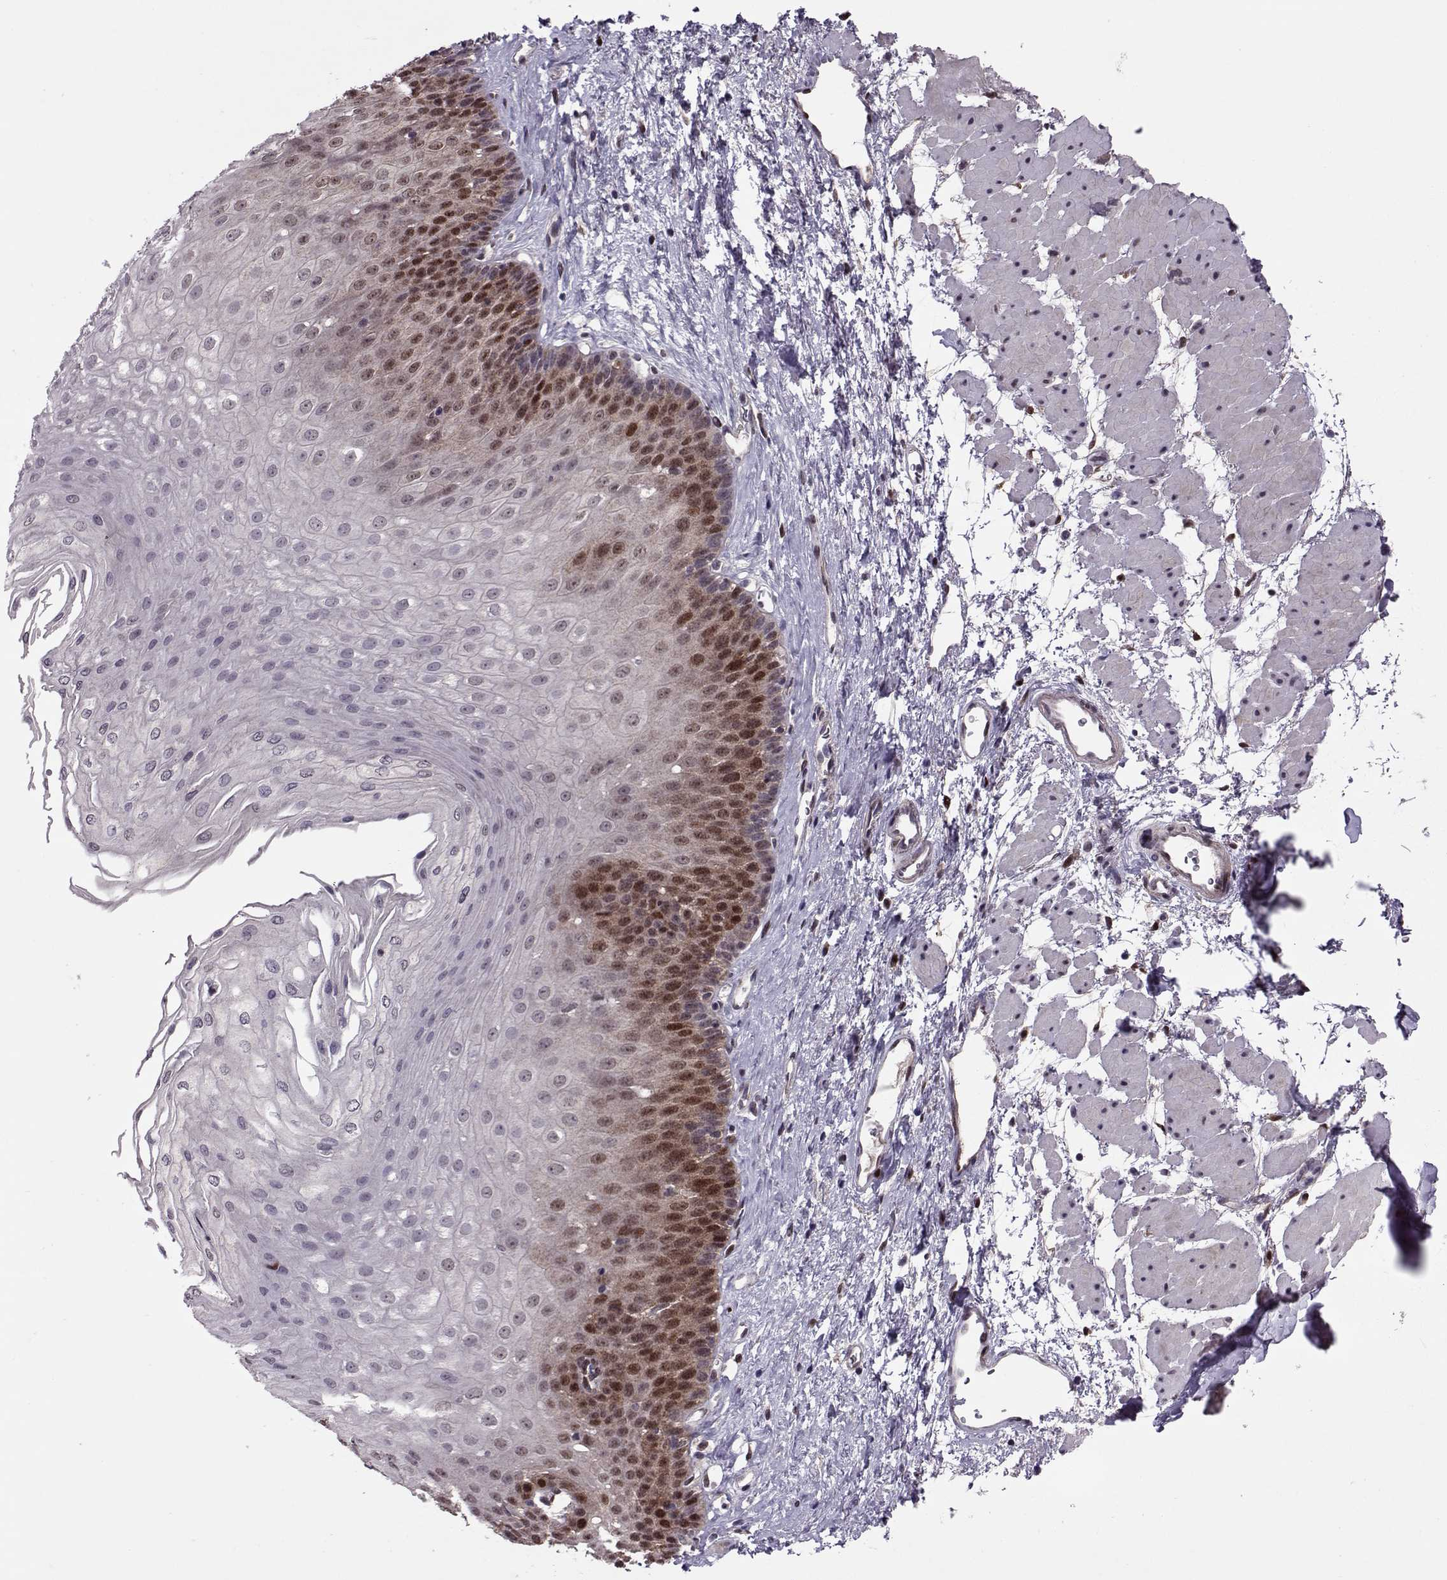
{"staining": {"intensity": "moderate", "quantity": "<25%", "location": "nuclear"}, "tissue": "esophagus", "cell_type": "Squamous epithelial cells", "image_type": "normal", "snomed": [{"axis": "morphology", "description": "Normal tissue, NOS"}, {"axis": "topography", "description": "Esophagus"}], "caption": "About <25% of squamous epithelial cells in normal human esophagus display moderate nuclear protein expression as visualized by brown immunohistochemical staining.", "gene": "CDK4", "patient": {"sex": "female", "age": 62}}